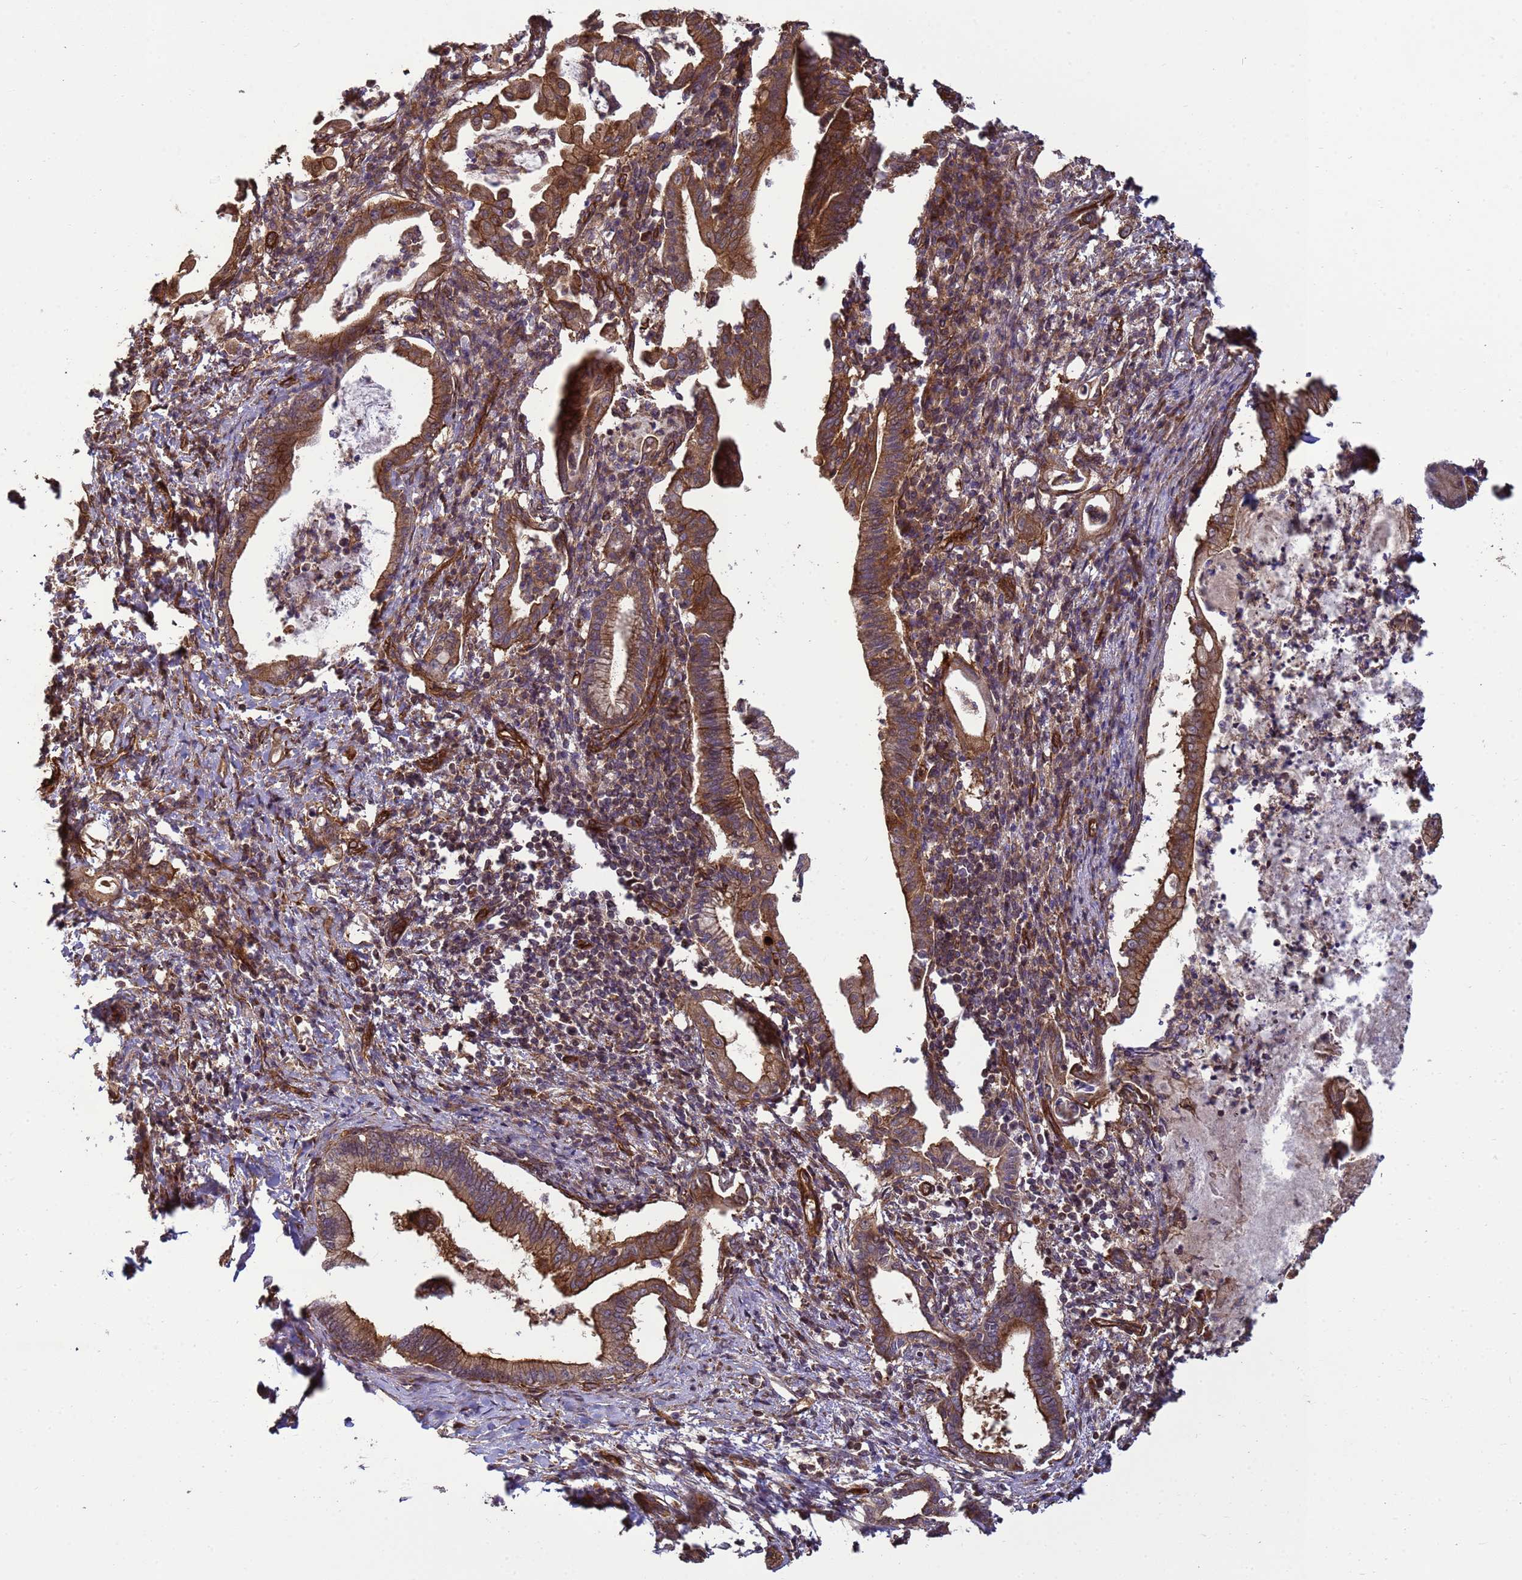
{"staining": {"intensity": "moderate", "quantity": ">75%", "location": "cytoplasmic/membranous"}, "tissue": "pancreatic cancer", "cell_type": "Tumor cells", "image_type": "cancer", "snomed": [{"axis": "morphology", "description": "Adenocarcinoma, NOS"}, {"axis": "topography", "description": "Pancreas"}], "caption": "The image demonstrates immunohistochemical staining of pancreatic cancer (adenocarcinoma). There is moderate cytoplasmic/membranous staining is seen in about >75% of tumor cells.", "gene": "CNOT1", "patient": {"sex": "female", "age": 55}}